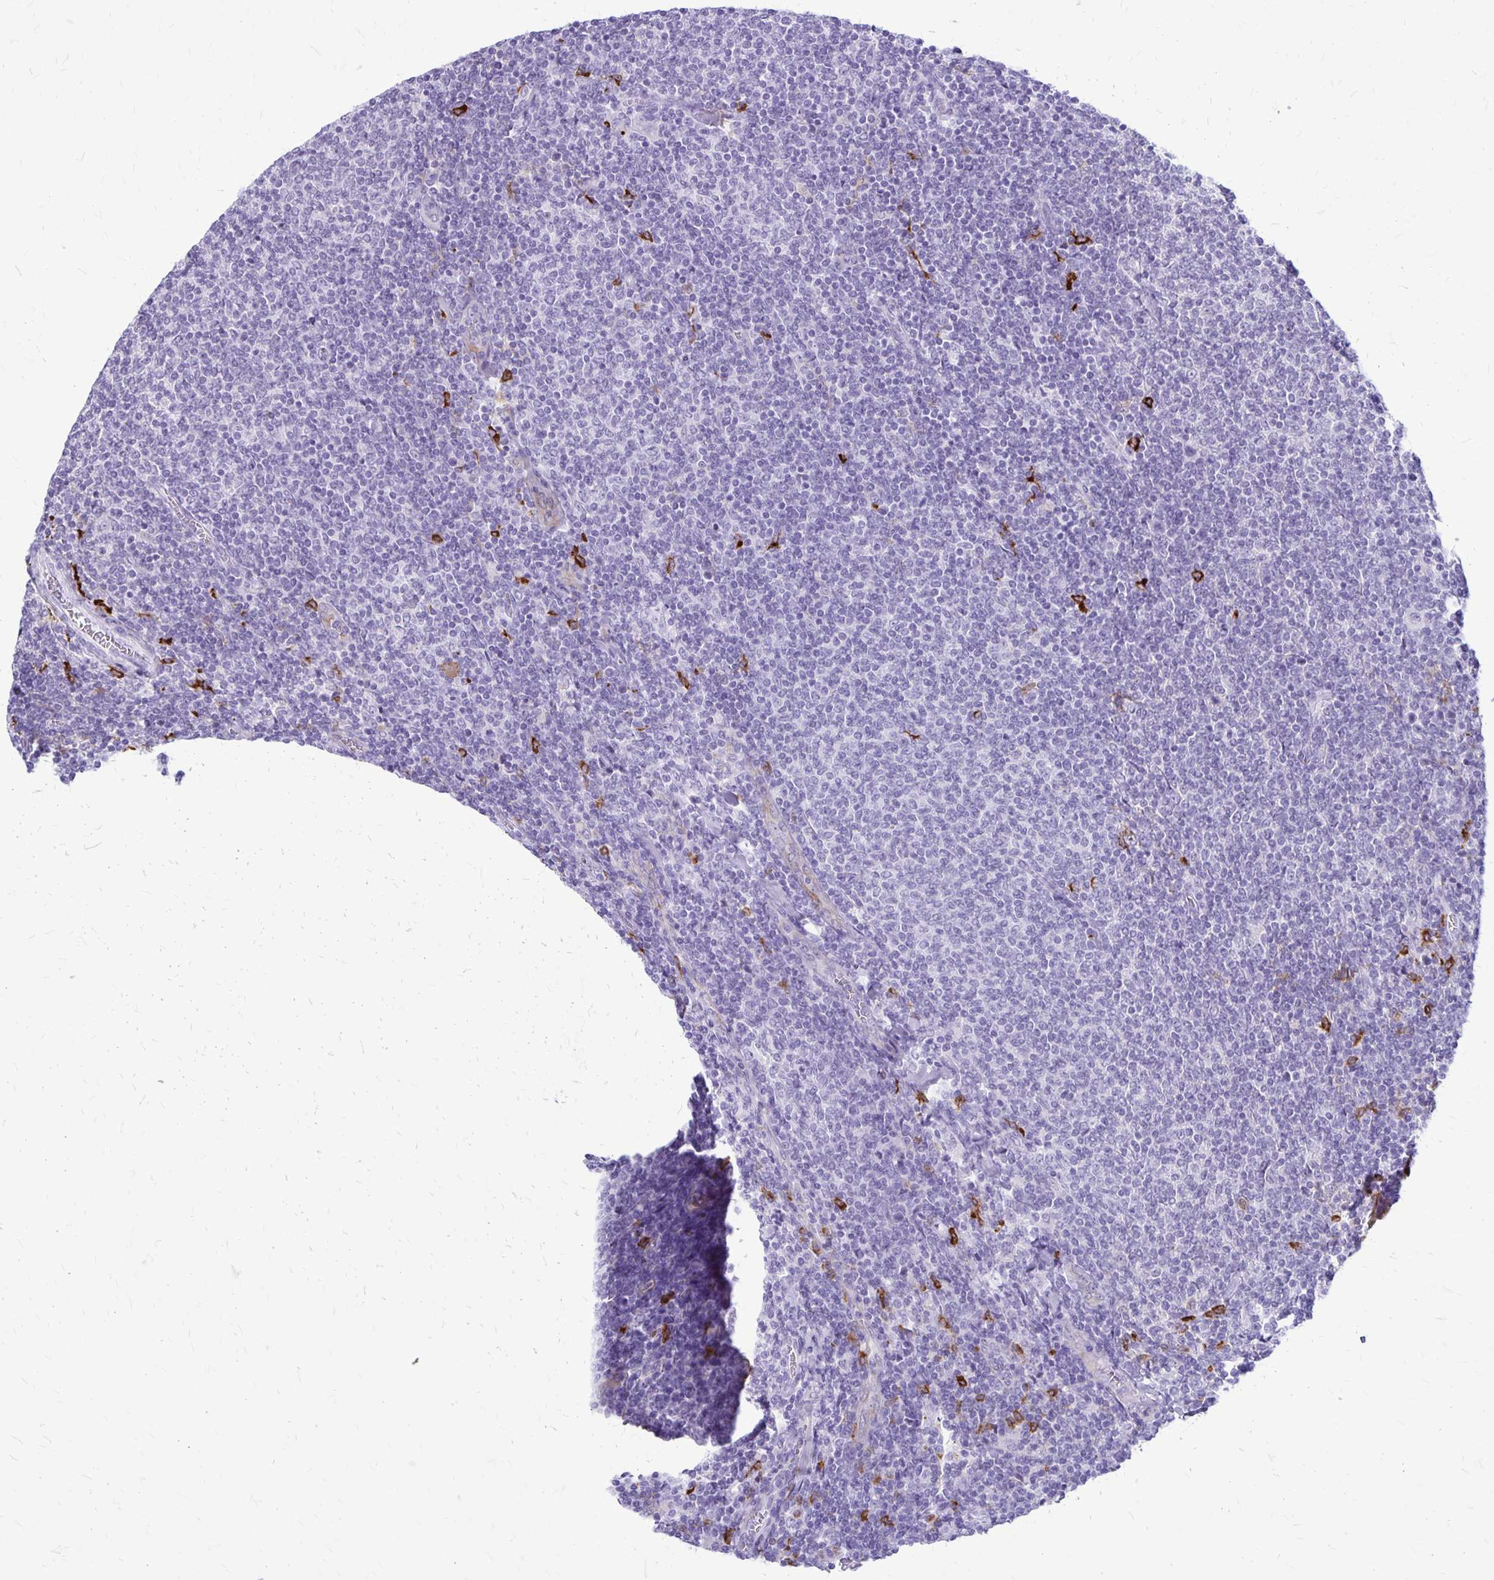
{"staining": {"intensity": "negative", "quantity": "none", "location": "none"}, "tissue": "lymphoma", "cell_type": "Tumor cells", "image_type": "cancer", "snomed": [{"axis": "morphology", "description": "Malignant lymphoma, non-Hodgkin's type, Low grade"}, {"axis": "topography", "description": "Lymph node"}], "caption": "A high-resolution histopathology image shows immunohistochemistry staining of malignant lymphoma, non-Hodgkin's type (low-grade), which exhibits no significant staining in tumor cells.", "gene": "RTN1", "patient": {"sex": "male", "age": 52}}